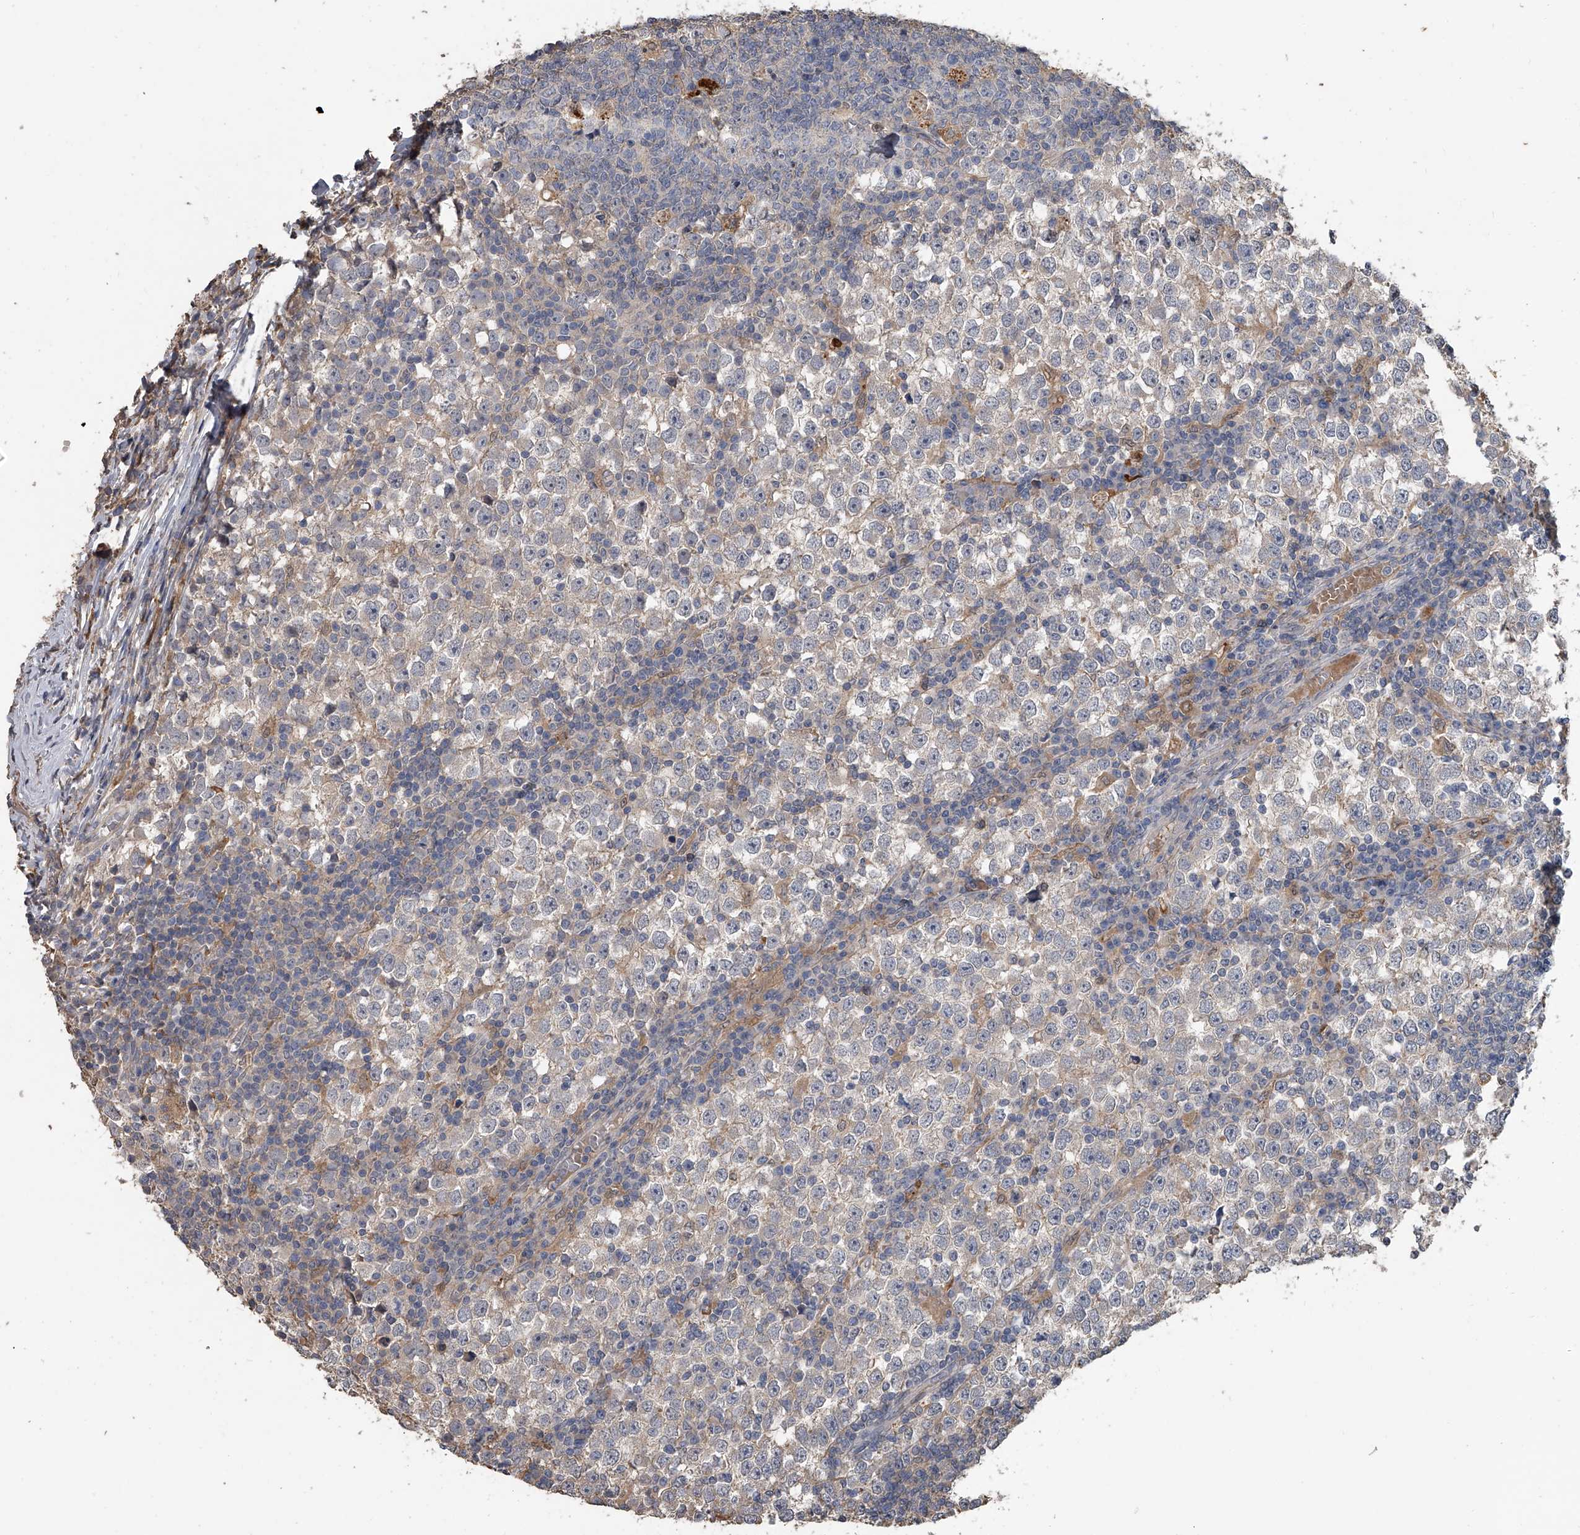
{"staining": {"intensity": "negative", "quantity": "none", "location": "none"}, "tissue": "testis cancer", "cell_type": "Tumor cells", "image_type": "cancer", "snomed": [{"axis": "morphology", "description": "Seminoma, NOS"}, {"axis": "topography", "description": "Testis"}], "caption": "Immunohistochemistry (IHC) of human testis seminoma exhibits no positivity in tumor cells.", "gene": "DOCK9", "patient": {"sex": "male", "age": 65}}